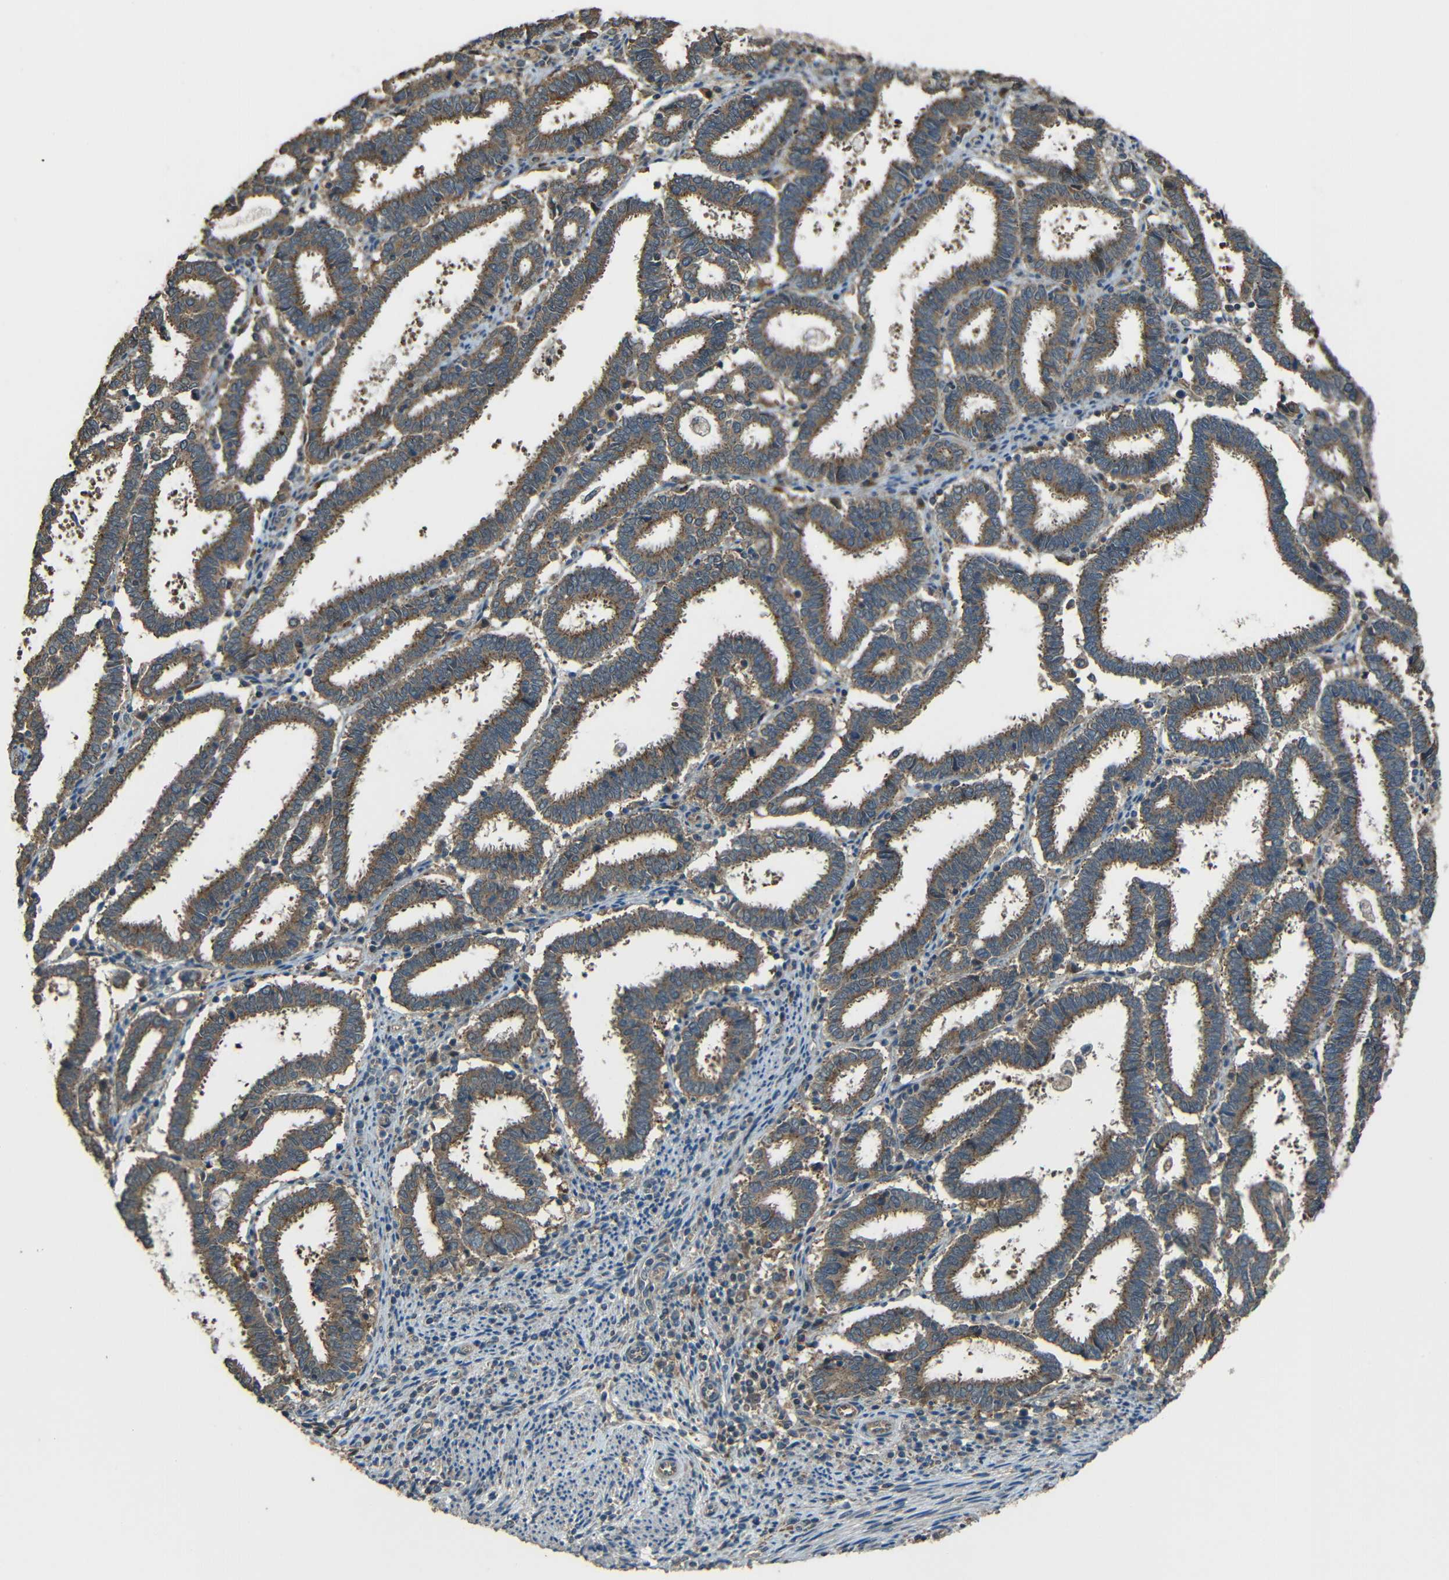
{"staining": {"intensity": "moderate", "quantity": ">75%", "location": "cytoplasmic/membranous"}, "tissue": "endometrial cancer", "cell_type": "Tumor cells", "image_type": "cancer", "snomed": [{"axis": "morphology", "description": "Adenocarcinoma, NOS"}, {"axis": "topography", "description": "Uterus"}], "caption": "Immunohistochemical staining of endometrial adenocarcinoma shows medium levels of moderate cytoplasmic/membranous protein positivity in about >75% of tumor cells. (Stains: DAB (3,3'-diaminobenzidine) in brown, nuclei in blue, Microscopy: brightfield microscopy at high magnification).", "gene": "ACACA", "patient": {"sex": "female", "age": 83}}